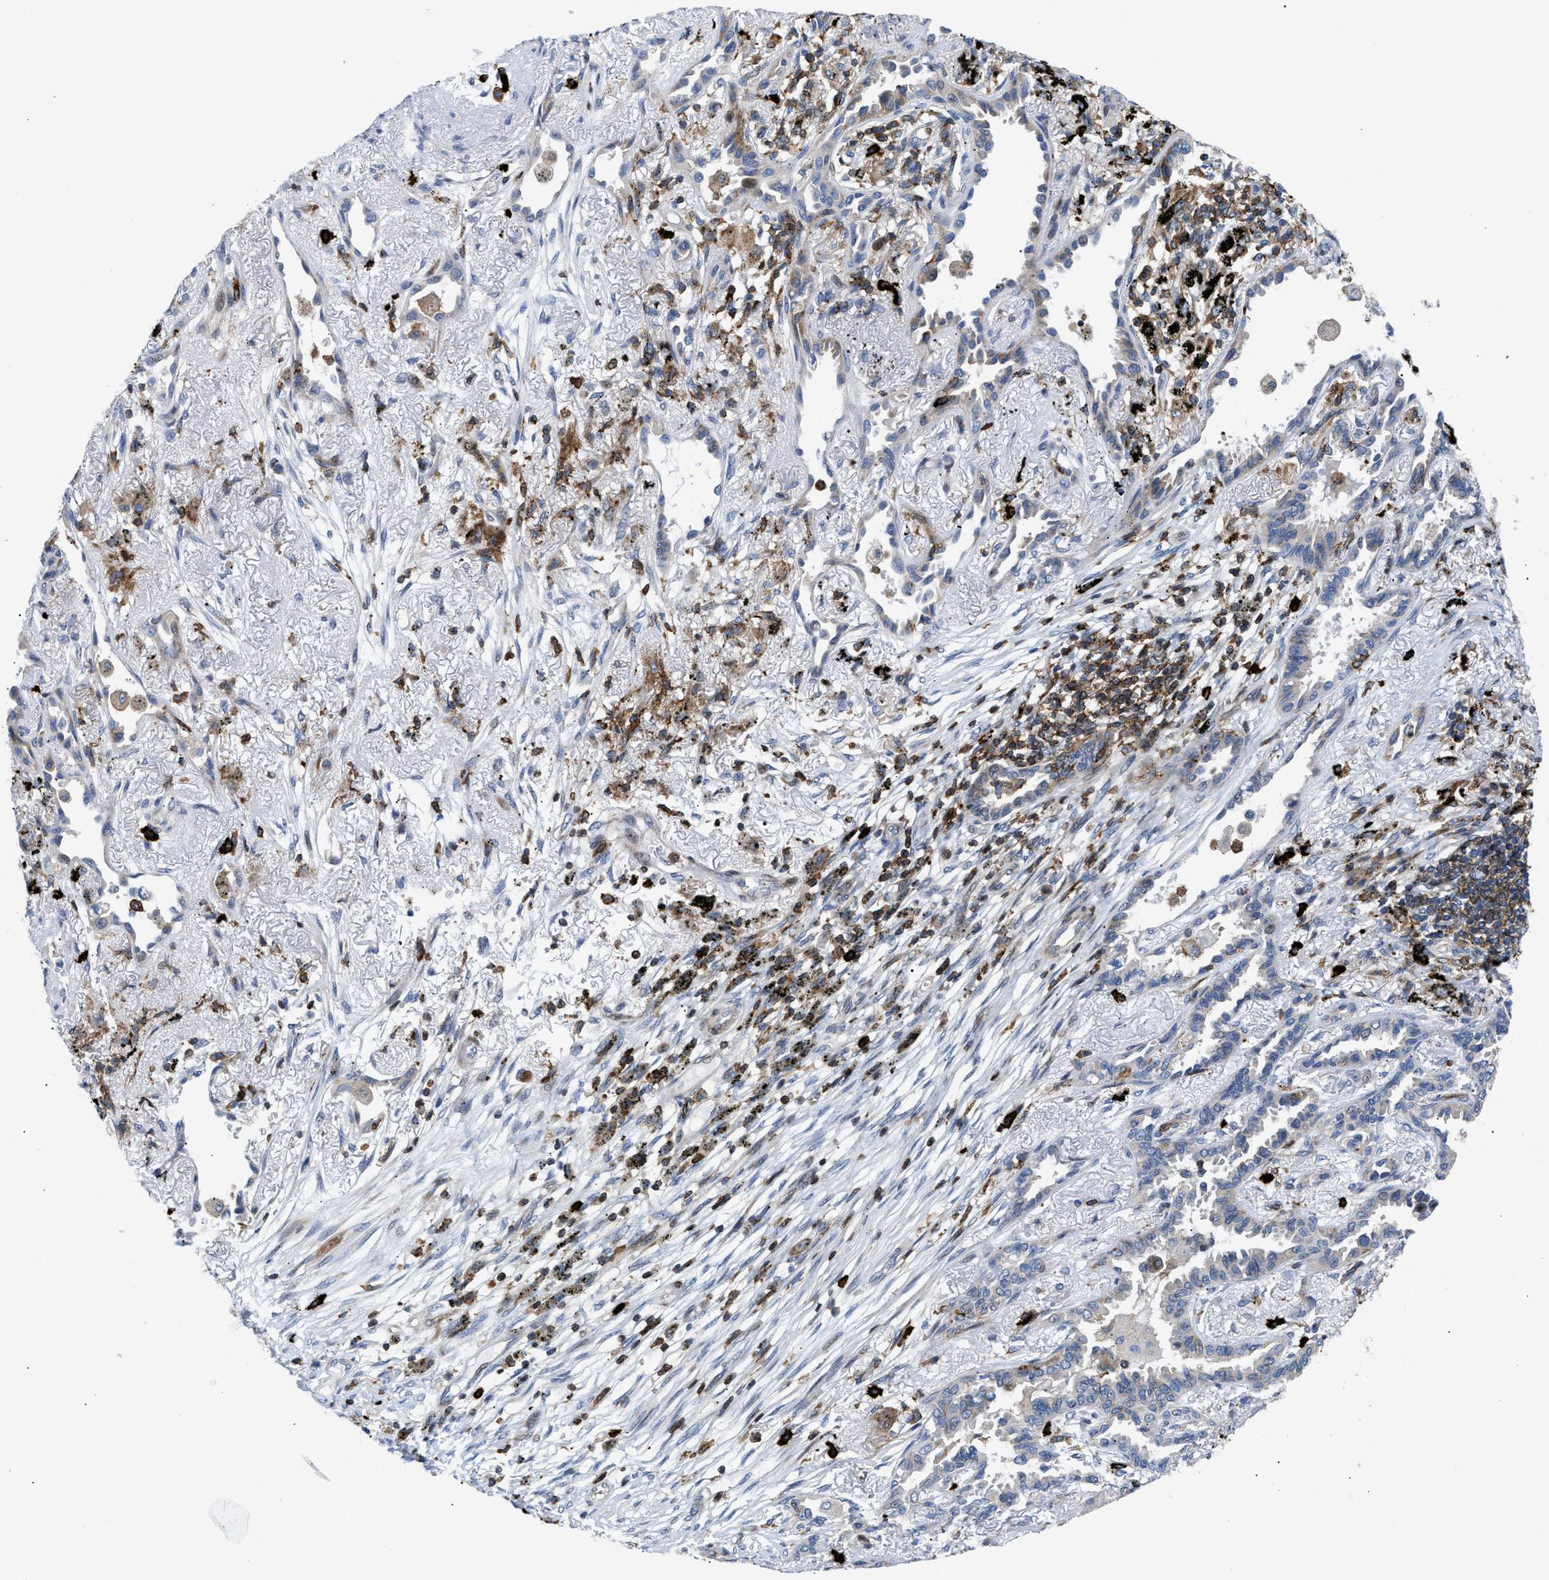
{"staining": {"intensity": "weak", "quantity": "<25%", "location": "cytoplasmic/membranous"}, "tissue": "lung cancer", "cell_type": "Tumor cells", "image_type": "cancer", "snomed": [{"axis": "morphology", "description": "Adenocarcinoma, NOS"}, {"axis": "topography", "description": "Lung"}], "caption": "Protein analysis of adenocarcinoma (lung) shows no significant staining in tumor cells.", "gene": "ATP9A", "patient": {"sex": "male", "age": 59}}